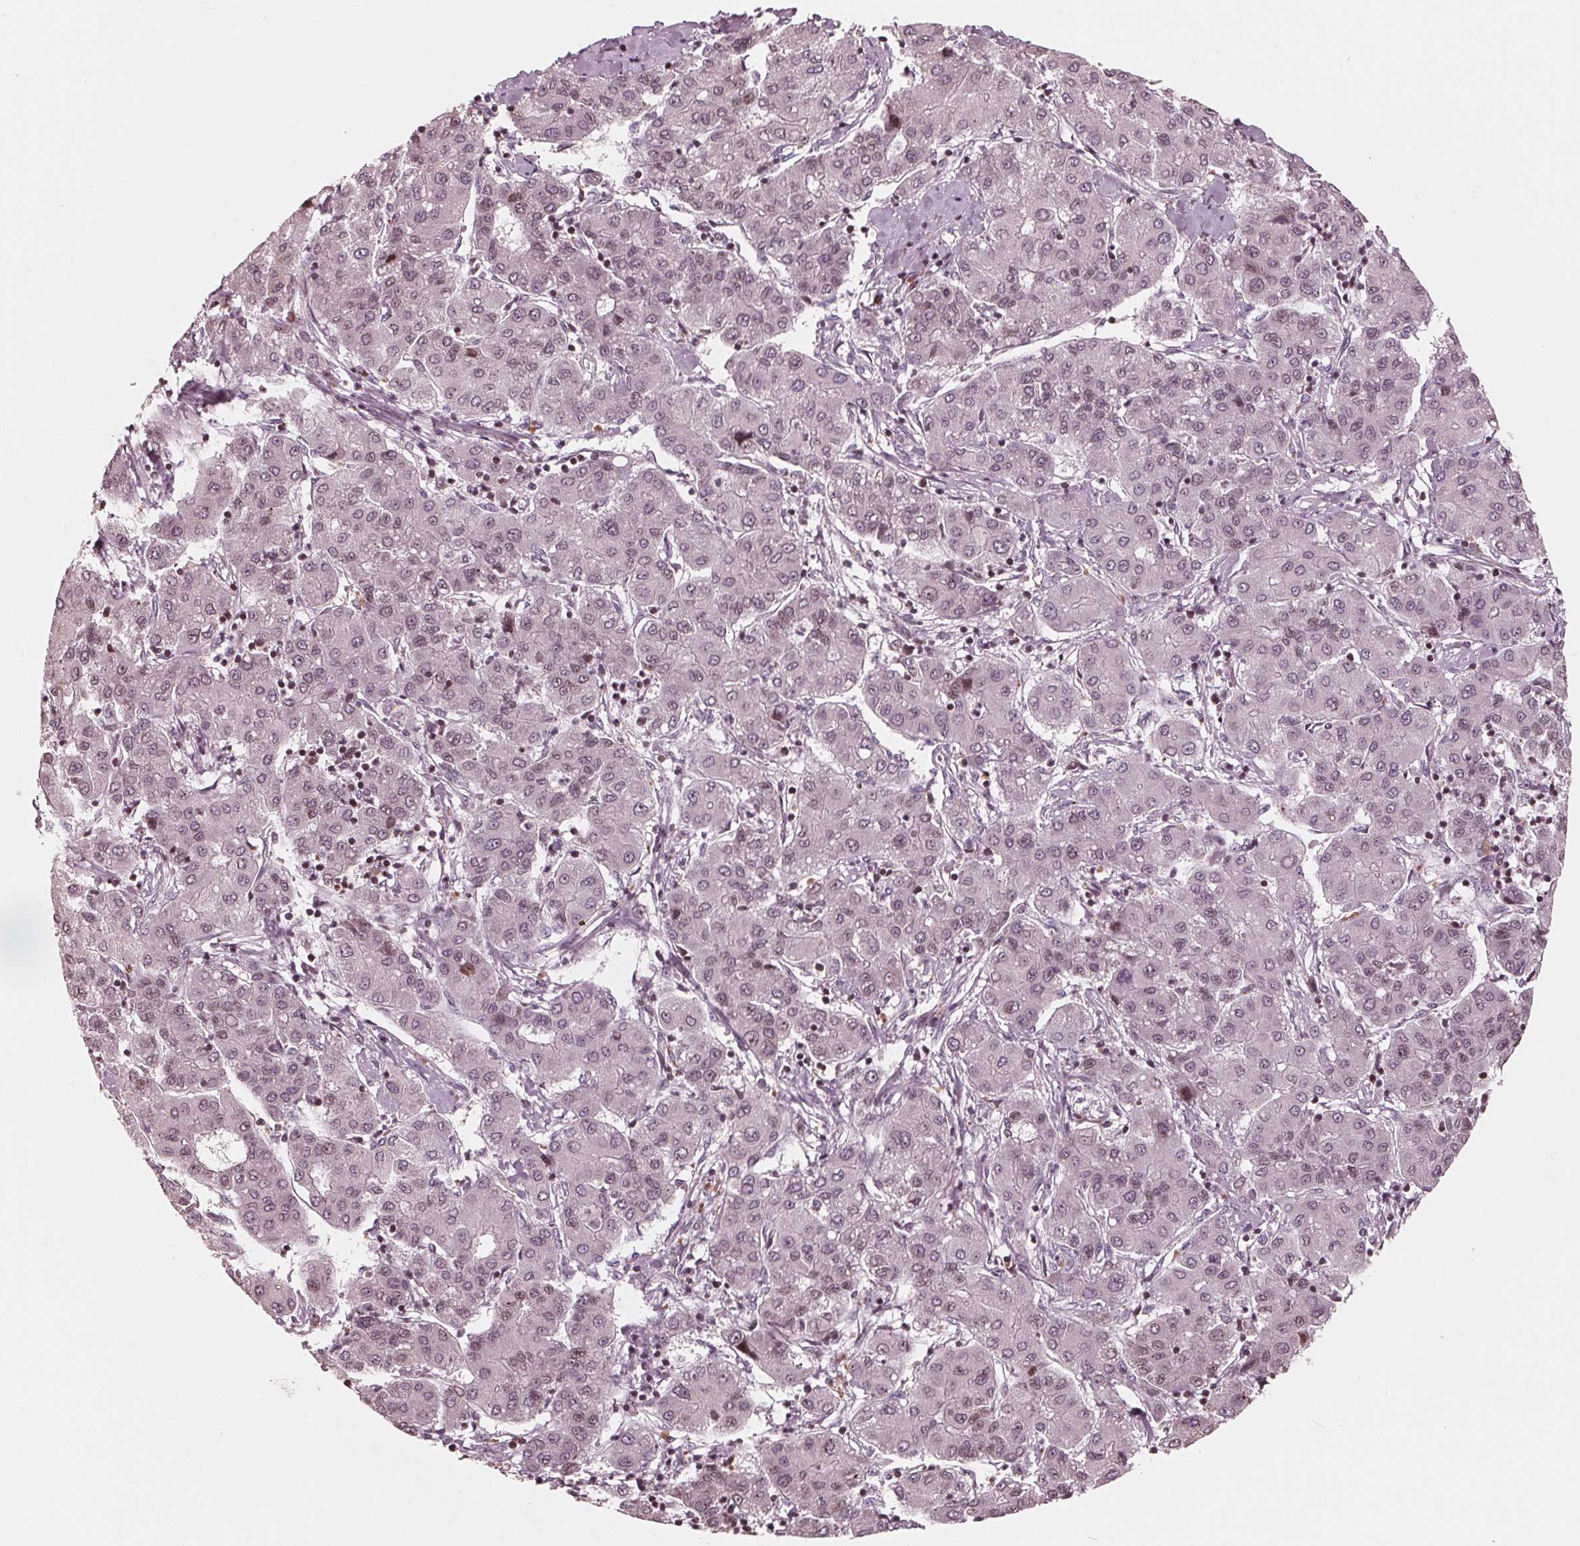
{"staining": {"intensity": "weak", "quantity": "<25%", "location": "cytoplasmic/membranous,nuclear"}, "tissue": "liver cancer", "cell_type": "Tumor cells", "image_type": "cancer", "snomed": [{"axis": "morphology", "description": "Carcinoma, Hepatocellular, NOS"}, {"axis": "topography", "description": "Liver"}], "caption": "Immunohistochemistry (IHC) micrograph of liver cancer stained for a protein (brown), which exhibits no staining in tumor cells.", "gene": "NUP210", "patient": {"sex": "male", "age": 65}}